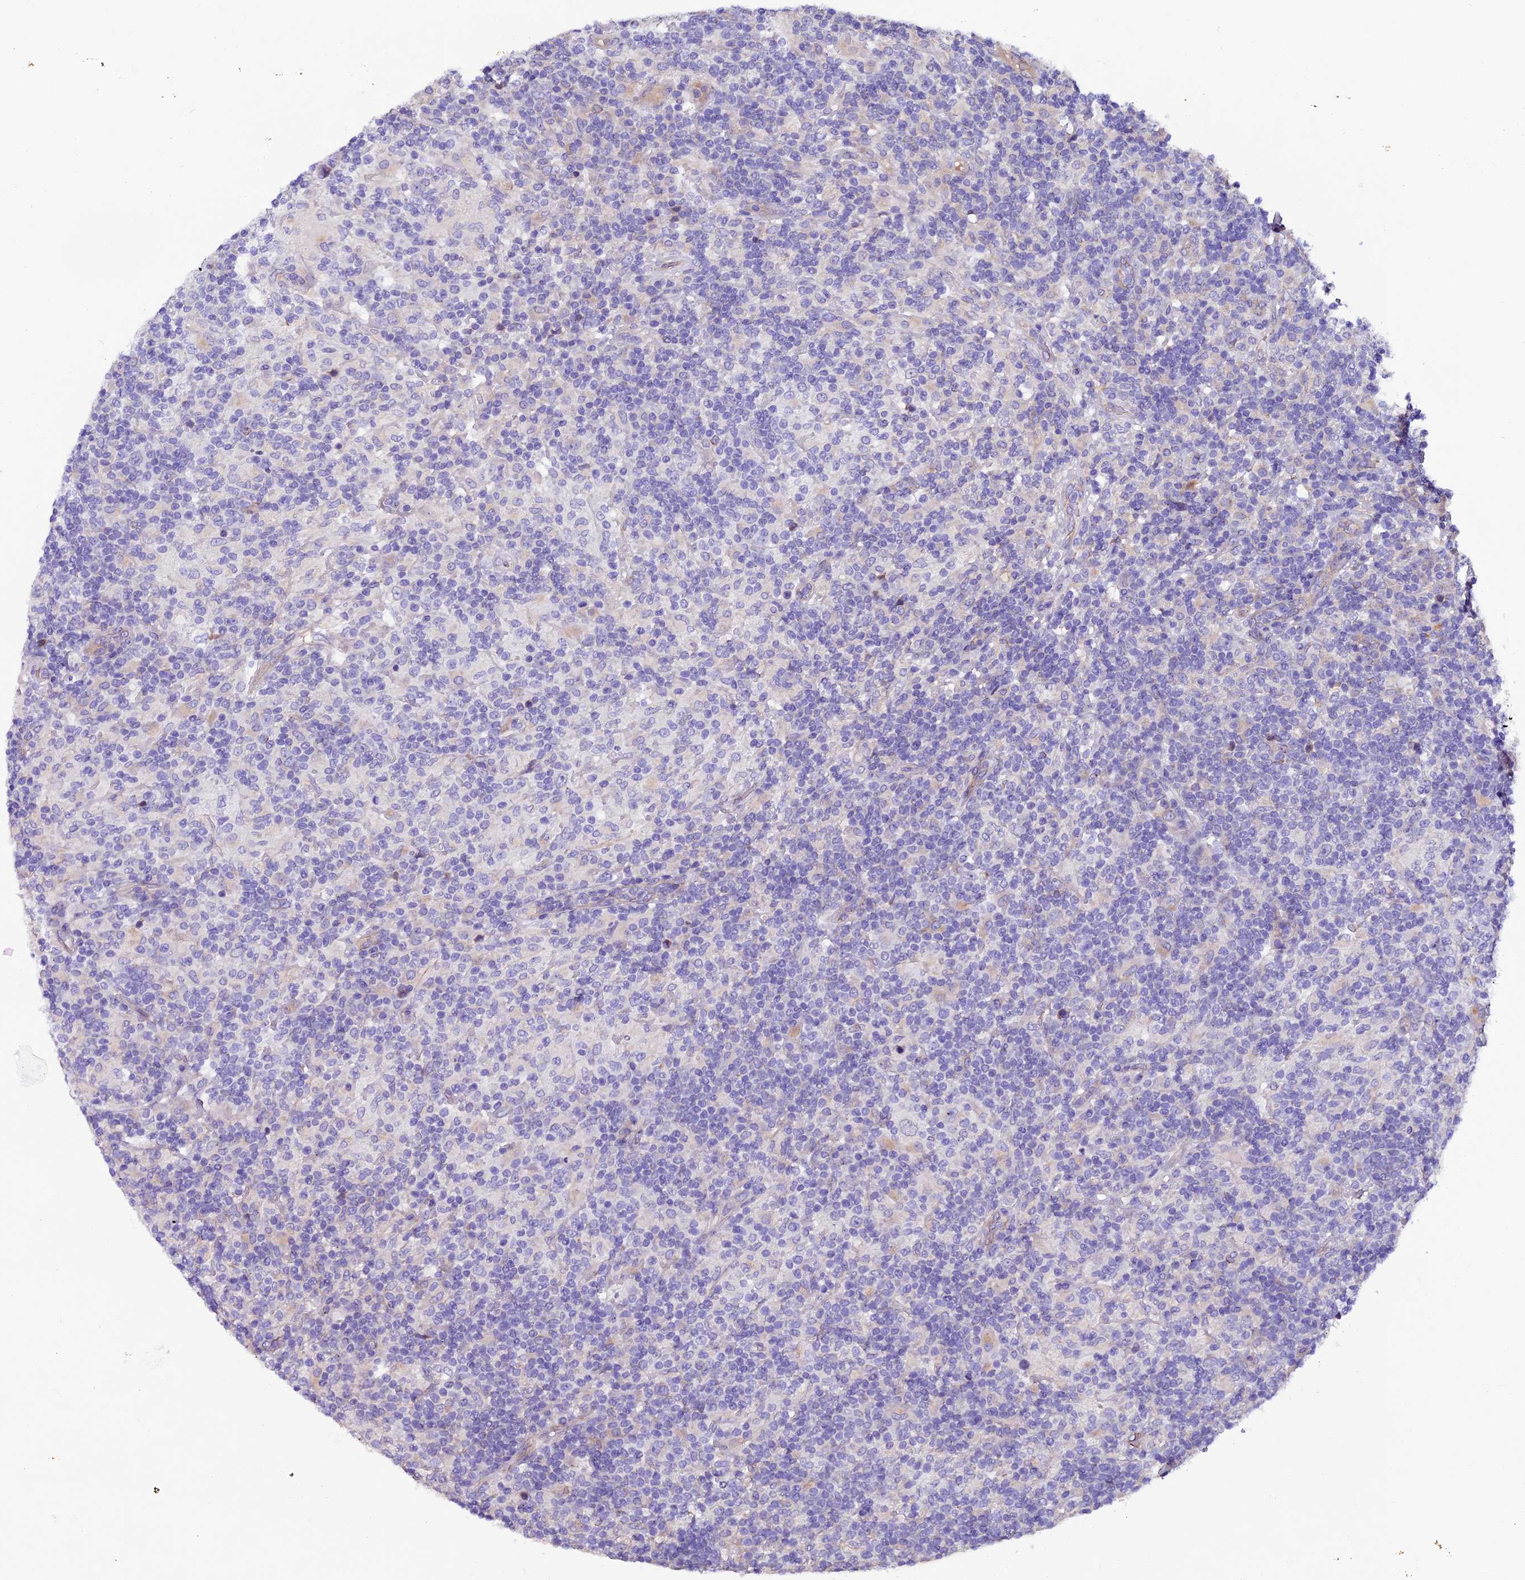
{"staining": {"intensity": "negative", "quantity": "none", "location": "none"}, "tissue": "lymphoma", "cell_type": "Tumor cells", "image_type": "cancer", "snomed": [{"axis": "morphology", "description": "Hodgkin's disease, NOS"}, {"axis": "topography", "description": "Lymph node"}], "caption": "IHC micrograph of human Hodgkin's disease stained for a protein (brown), which demonstrates no staining in tumor cells.", "gene": "CLN5", "patient": {"sex": "male", "age": 70}}